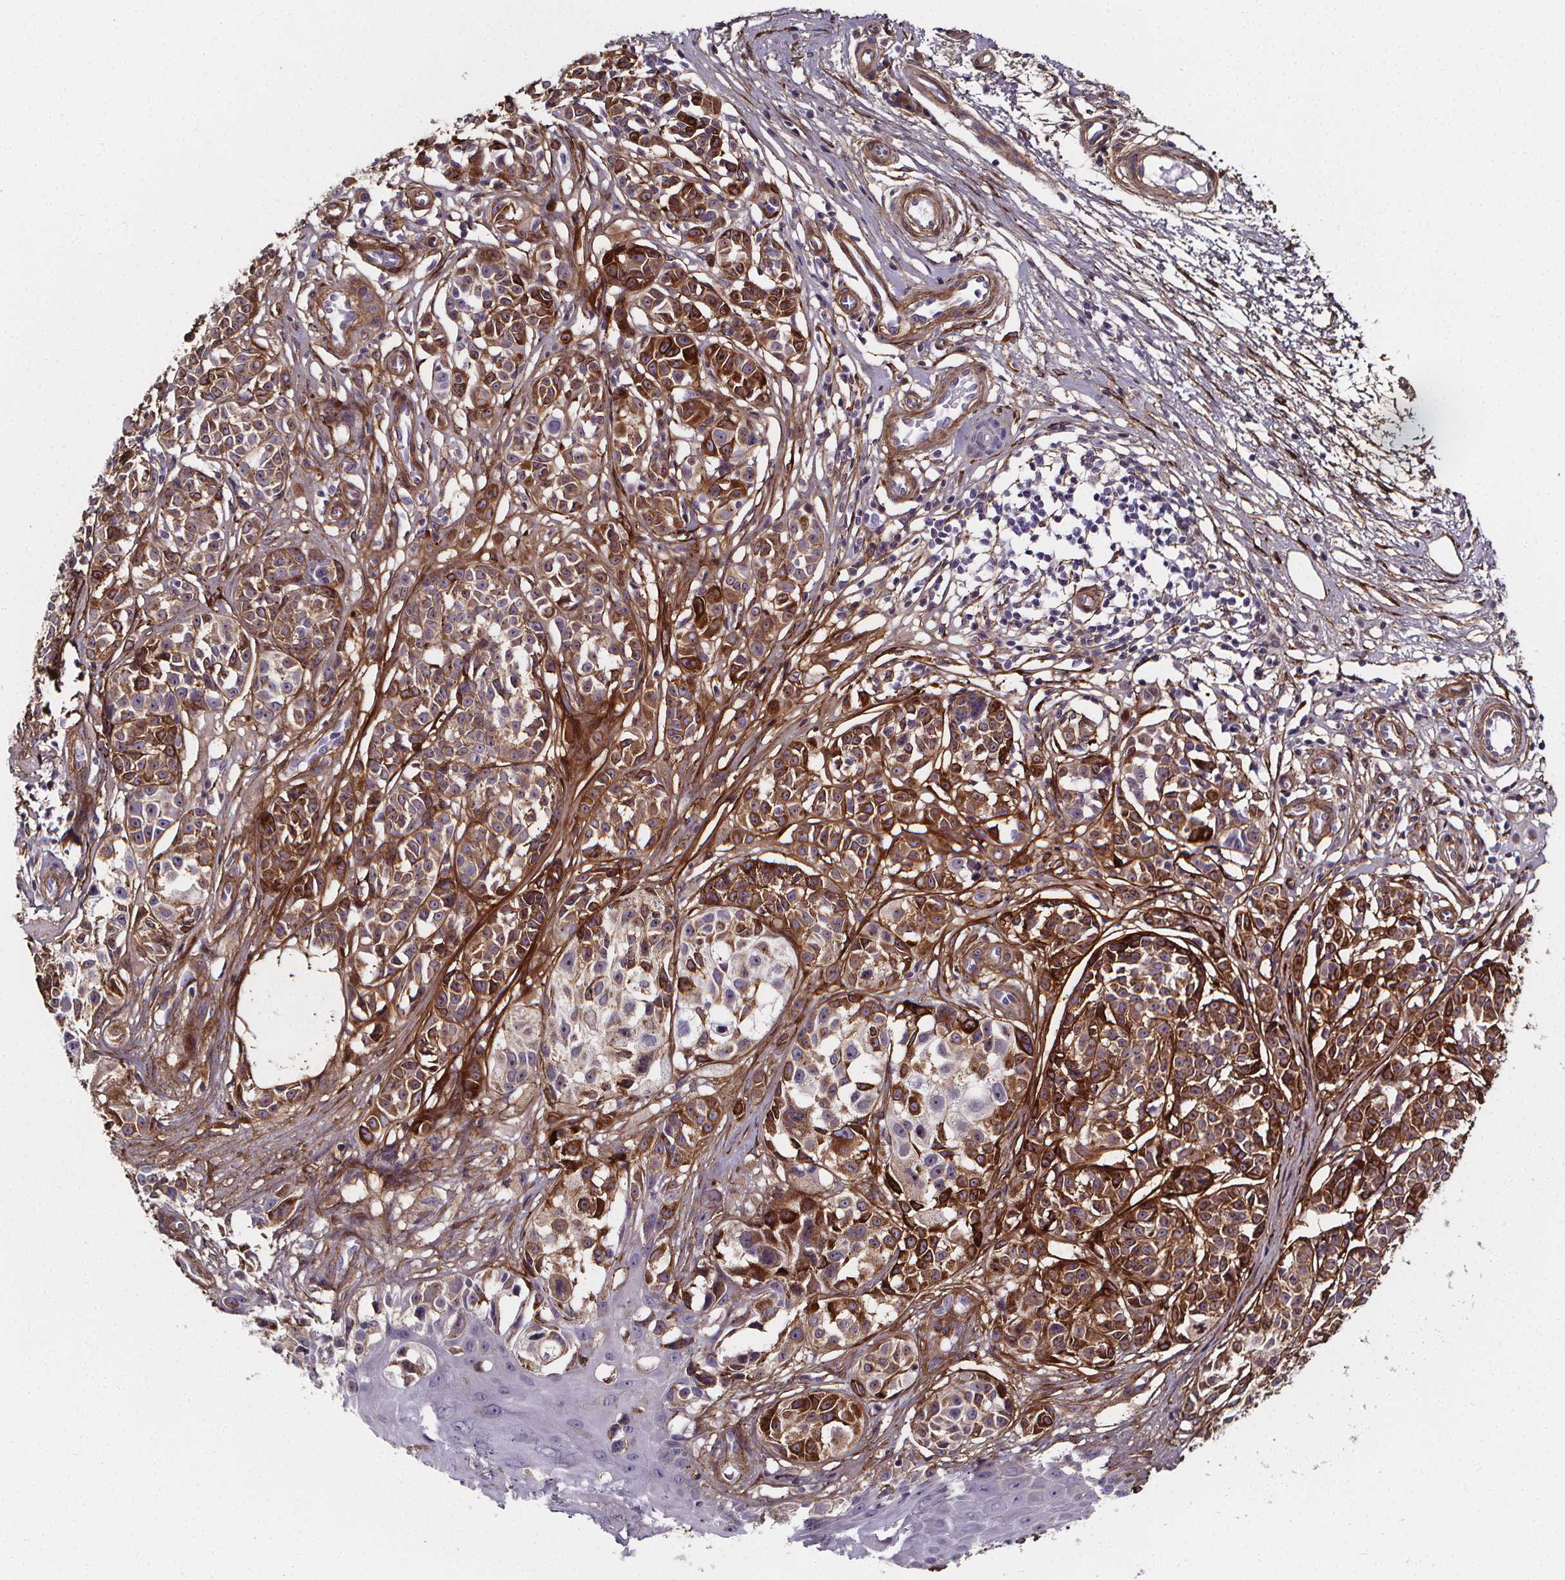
{"staining": {"intensity": "negative", "quantity": "none", "location": "none"}, "tissue": "melanoma", "cell_type": "Tumor cells", "image_type": "cancer", "snomed": [{"axis": "morphology", "description": "Malignant melanoma, NOS"}, {"axis": "topography", "description": "Skin"}], "caption": "Immunohistochemical staining of melanoma displays no significant staining in tumor cells. The staining was performed using DAB (3,3'-diaminobenzidine) to visualize the protein expression in brown, while the nuclei were stained in blue with hematoxylin (Magnification: 20x).", "gene": "AEBP1", "patient": {"sex": "female", "age": 90}}